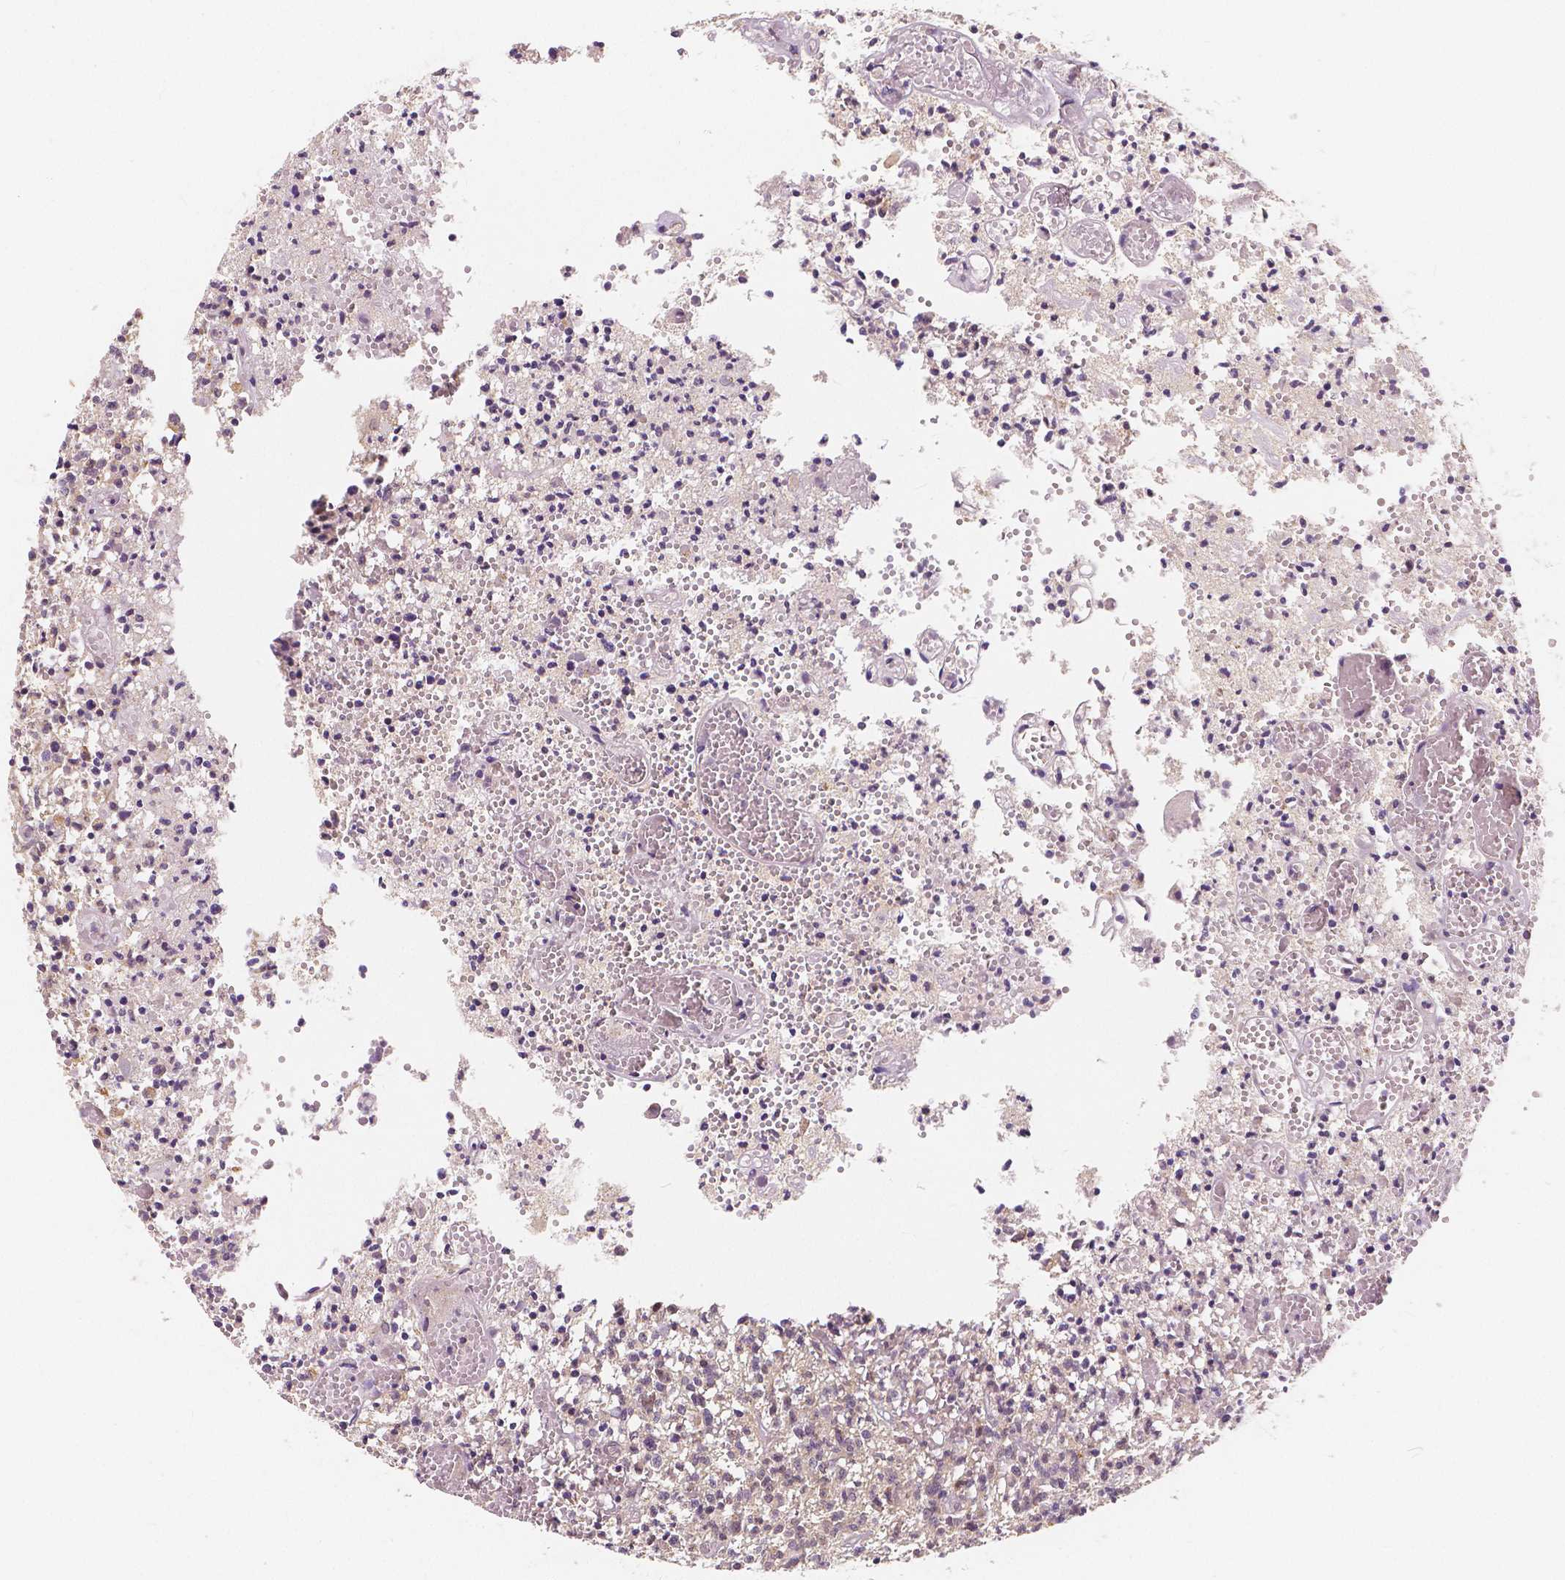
{"staining": {"intensity": "negative", "quantity": "none", "location": "none"}, "tissue": "glioma", "cell_type": "Tumor cells", "image_type": "cancer", "snomed": [{"axis": "morphology", "description": "Glioma, malignant, Low grade"}, {"axis": "topography", "description": "Brain"}], "caption": "This histopathology image is of glioma stained with IHC to label a protein in brown with the nuclei are counter-stained blue. There is no positivity in tumor cells.", "gene": "SNX12", "patient": {"sex": "male", "age": 64}}